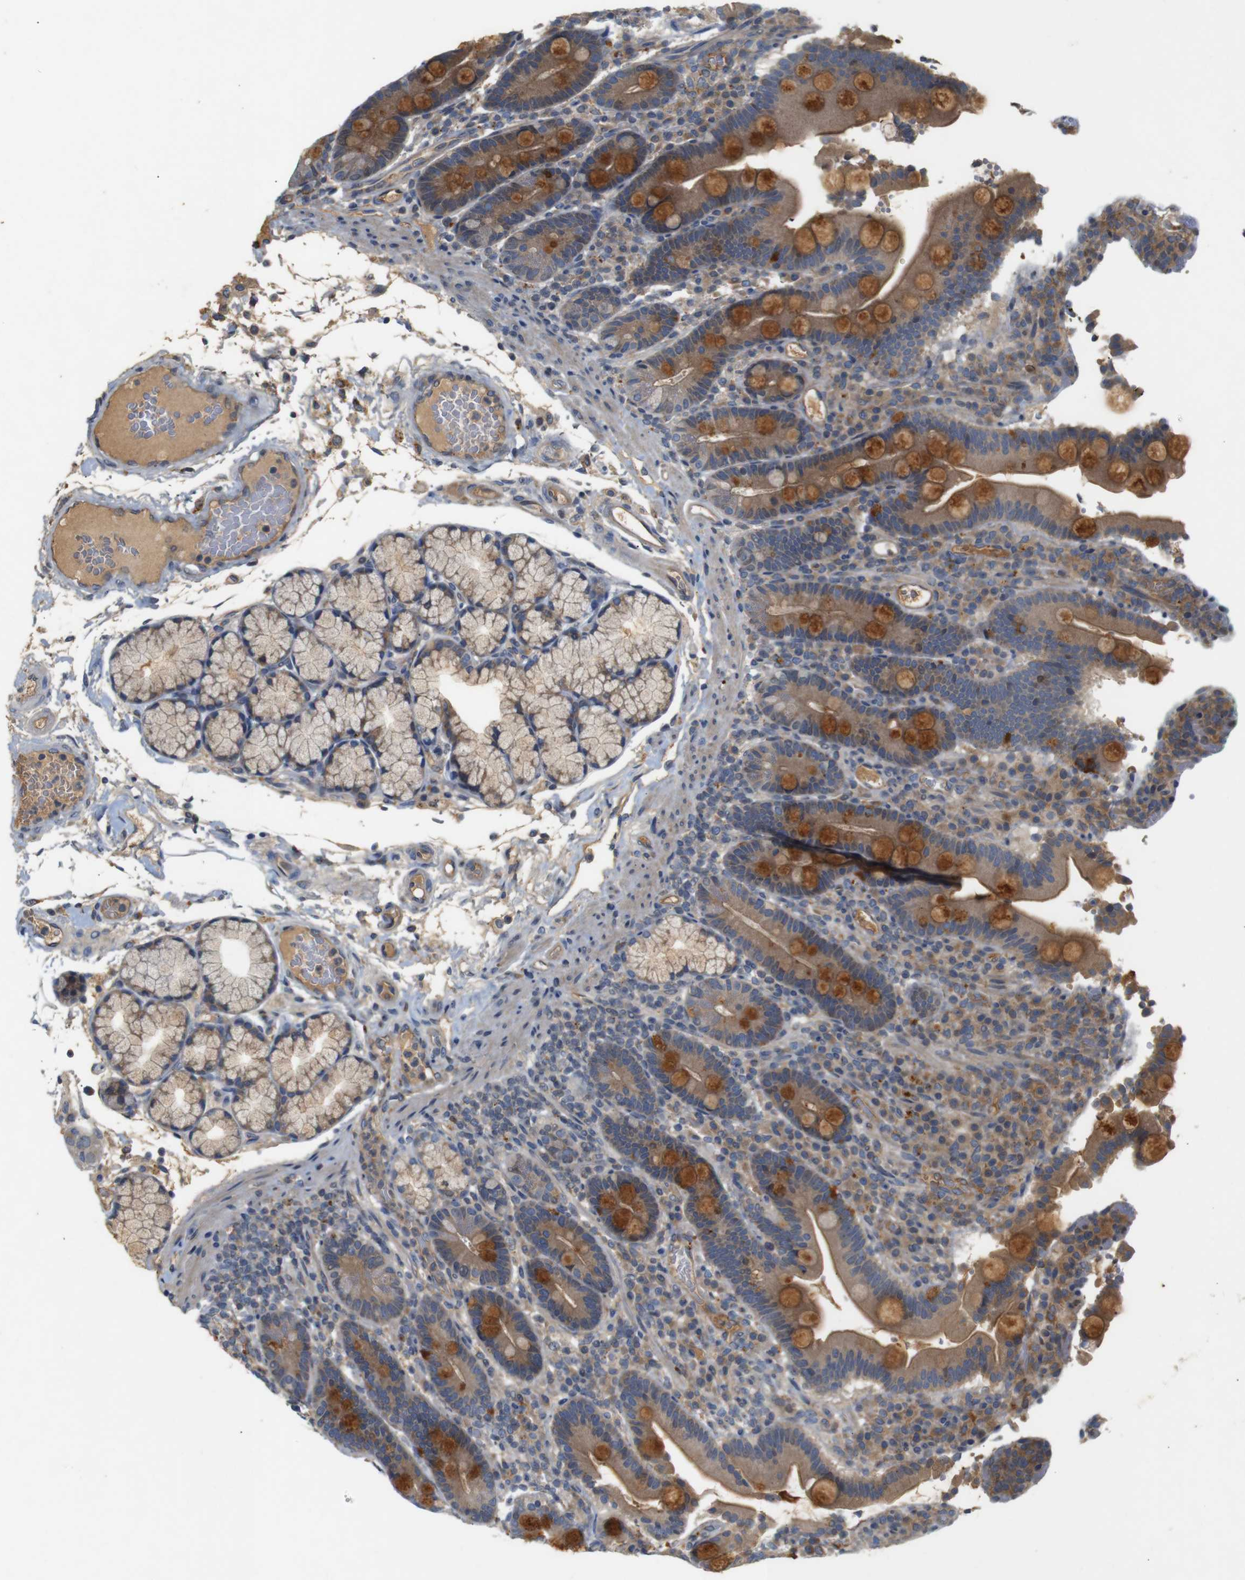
{"staining": {"intensity": "strong", "quantity": ">75%", "location": "cytoplasmic/membranous"}, "tissue": "duodenum", "cell_type": "Glandular cells", "image_type": "normal", "snomed": [{"axis": "morphology", "description": "Normal tissue, NOS"}, {"axis": "topography", "description": "Small intestine, NOS"}], "caption": "A photomicrograph of human duodenum stained for a protein reveals strong cytoplasmic/membranous brown staining in glandular cells. Using DAB (3,3'-diaminobenzidine) (brown) and hematoxylin (blue) stains, captured at high magnification using brightfield microscopy.", "gene": "PTPN1", "patient": {"sex": "female", "age": 71}}